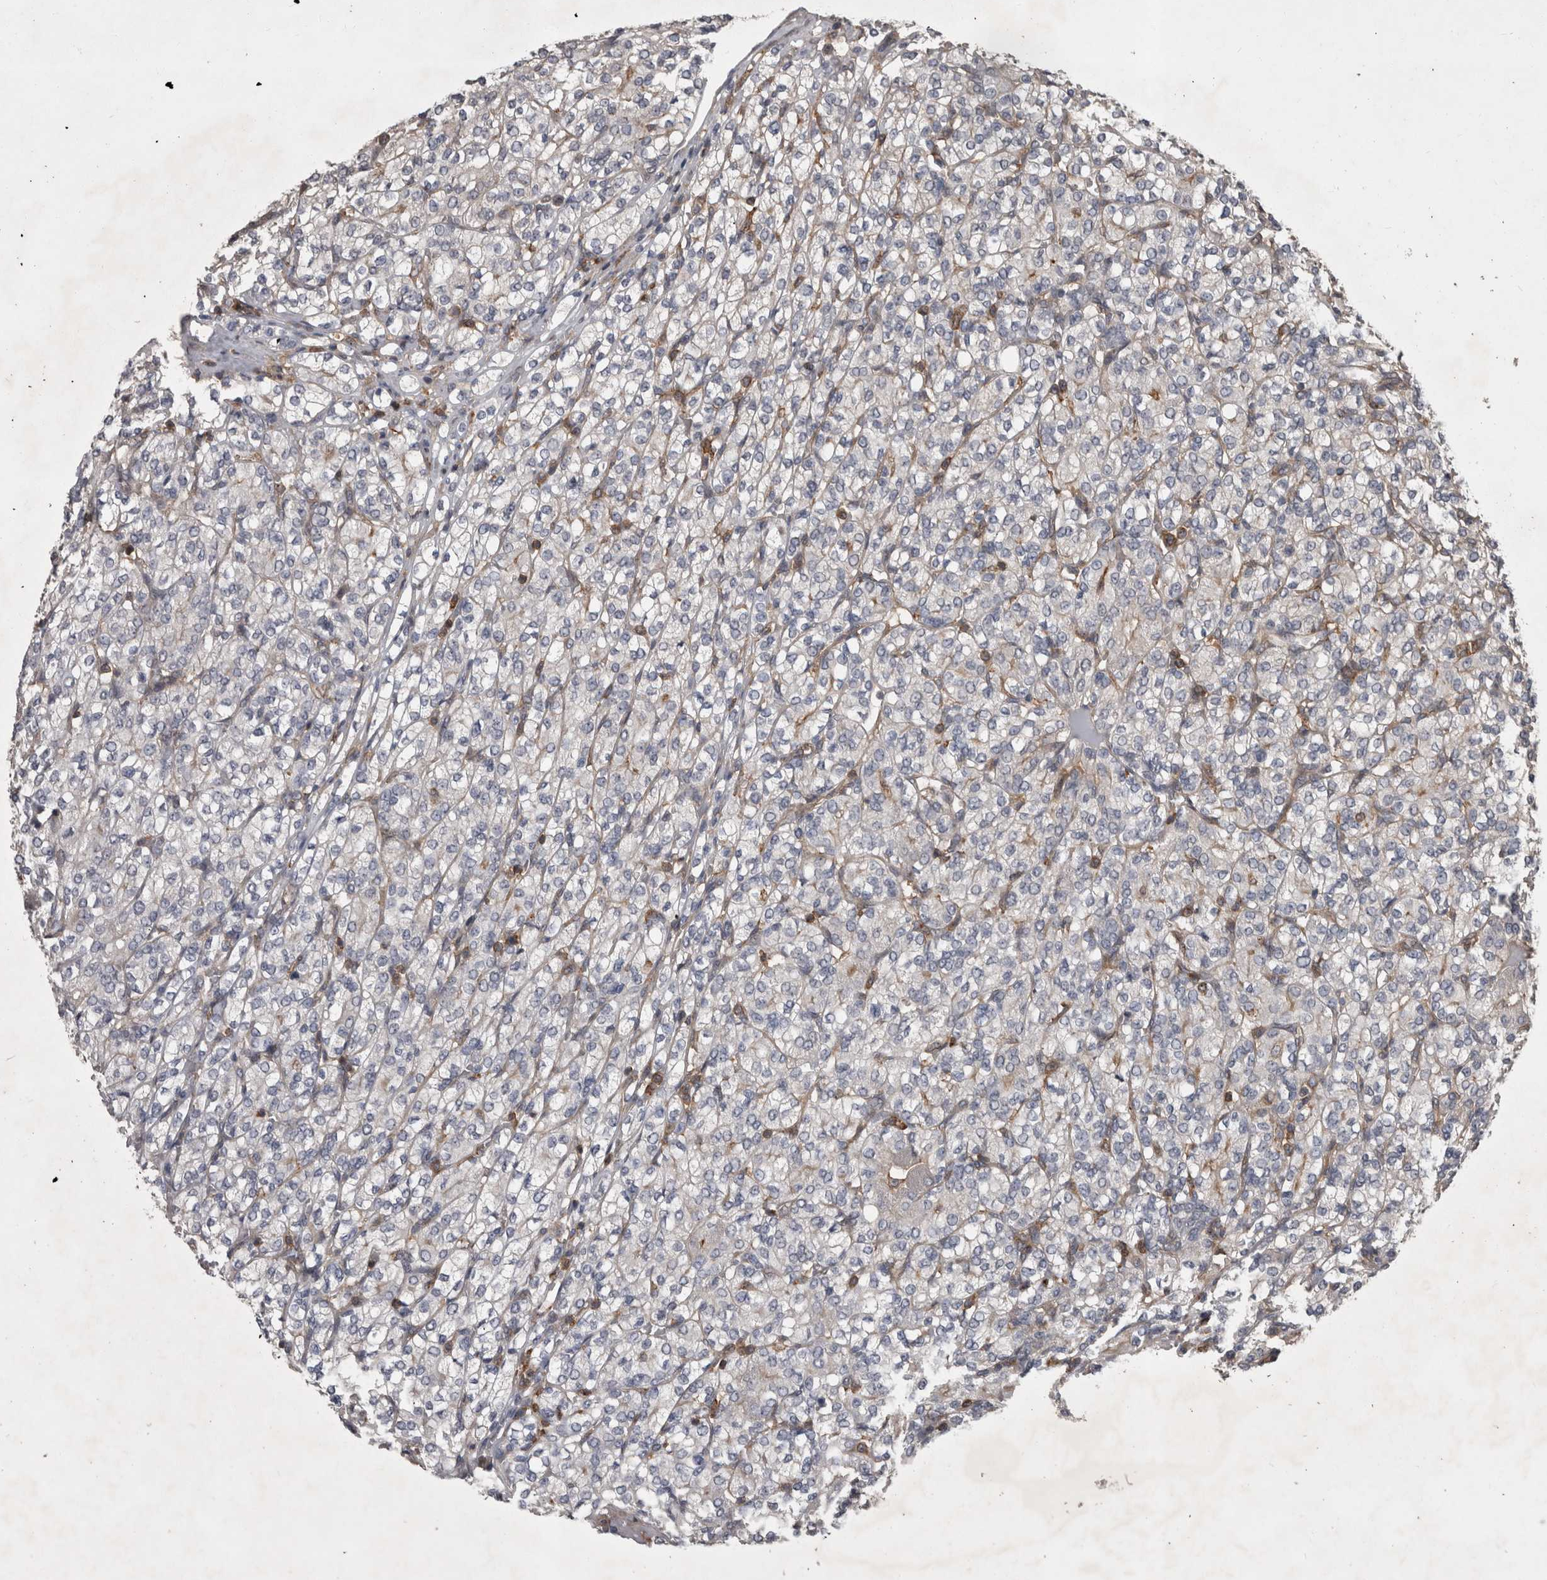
{"staining": {"intensity": "negative", "quantity": "none", "location": "none"}, "tissue": "renal cancer", "cell_type": "Tumor cells", "image_type": "cancer", "snomed": [{"axis": "morphology", "description": "Adenocarcinoma, NOS"}, {"axis": "topography", "description": "Kidney"}], "caption": "This is a micrograph of immunohistochemistry (IHC) staining of renal cancer (adenocarcinoma), which shows no positivity in tumor cells.", "gene": "SPATA48", "patient": {"sex": "male", "age": 77}}